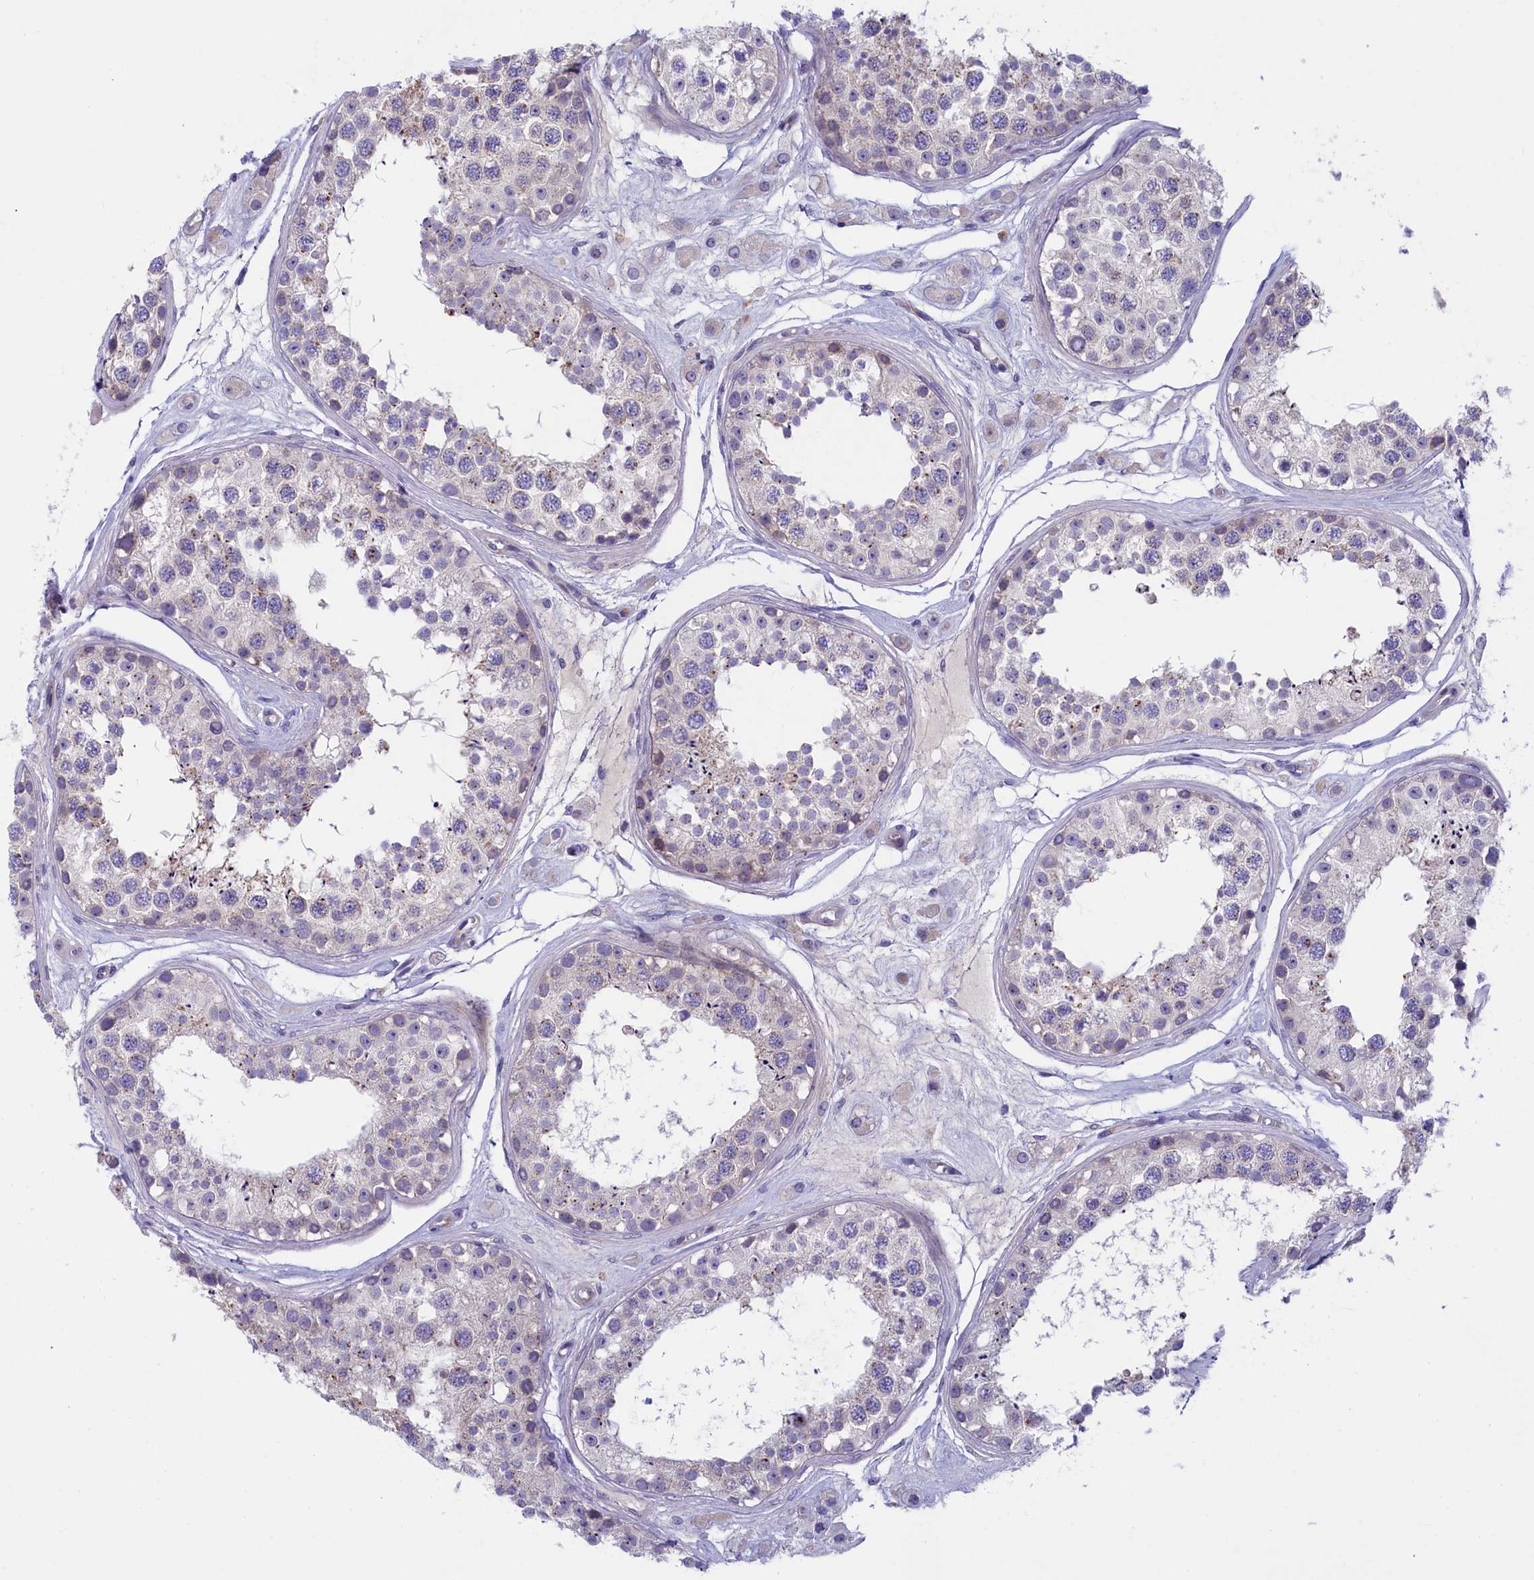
{"staining": {"intensity": "weak", "quantity": "<25%", "location": "cytoplasmic/membranous"}, "tissue": "testis", "cell_type": "Cells in seminiferous ducts", "image_type": "normal", "snomed": [{"axis": "morphology", "description": "Normal tissue, NOS"}, {"axis": "topography", "description": "Testis"}], "caption": "A histopathology image of human testis is negative for staining in cells in seminiferous ducts. (Brightfield microscopy of DAB (3,3'-diaminobenzidine) IHC at high magnification).", "gene": "LOXL1", "patient": {"sex": "male", "age": 25}}